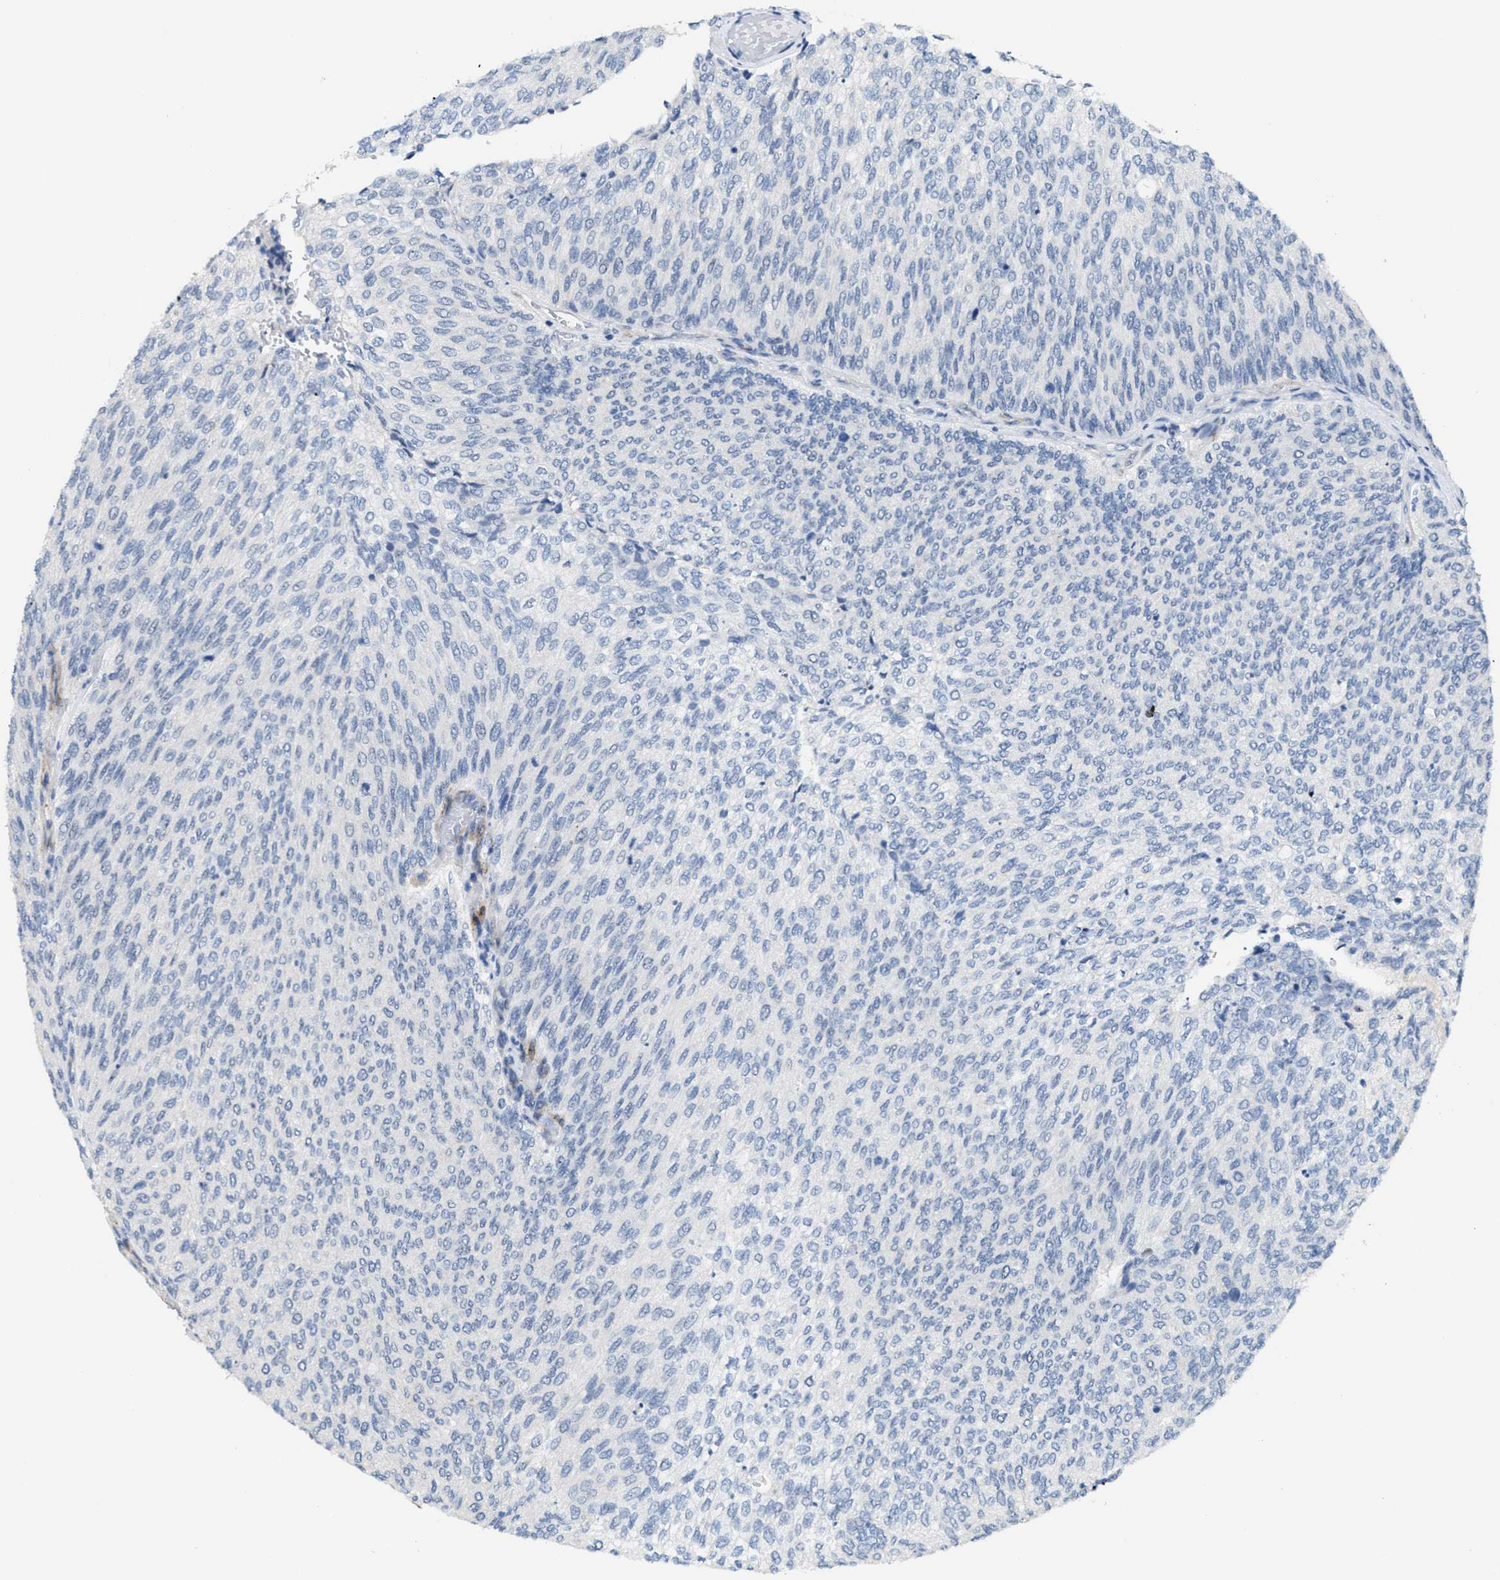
{"staining": {"intensity": "negative", "quantity": "none", "location": "none"}, "tissue": "urothelial cancer", "cell_type": "Tumor cells", "image_type": "cancer", "snomed": [{"axis": "morphology", "description": "Urothelial carcinoma, Low grade"}, {"axis": "topography", "description": "Urinary bladder"}], "caption": "Immunohistochemistry (IHC) photomicrograph of low-grade urothelial carcinoma stained for a protein (brown), which displays no expression in tumor cells.", "gene": "ZNF783", "patient": {"sex": "female", "age": 79}}